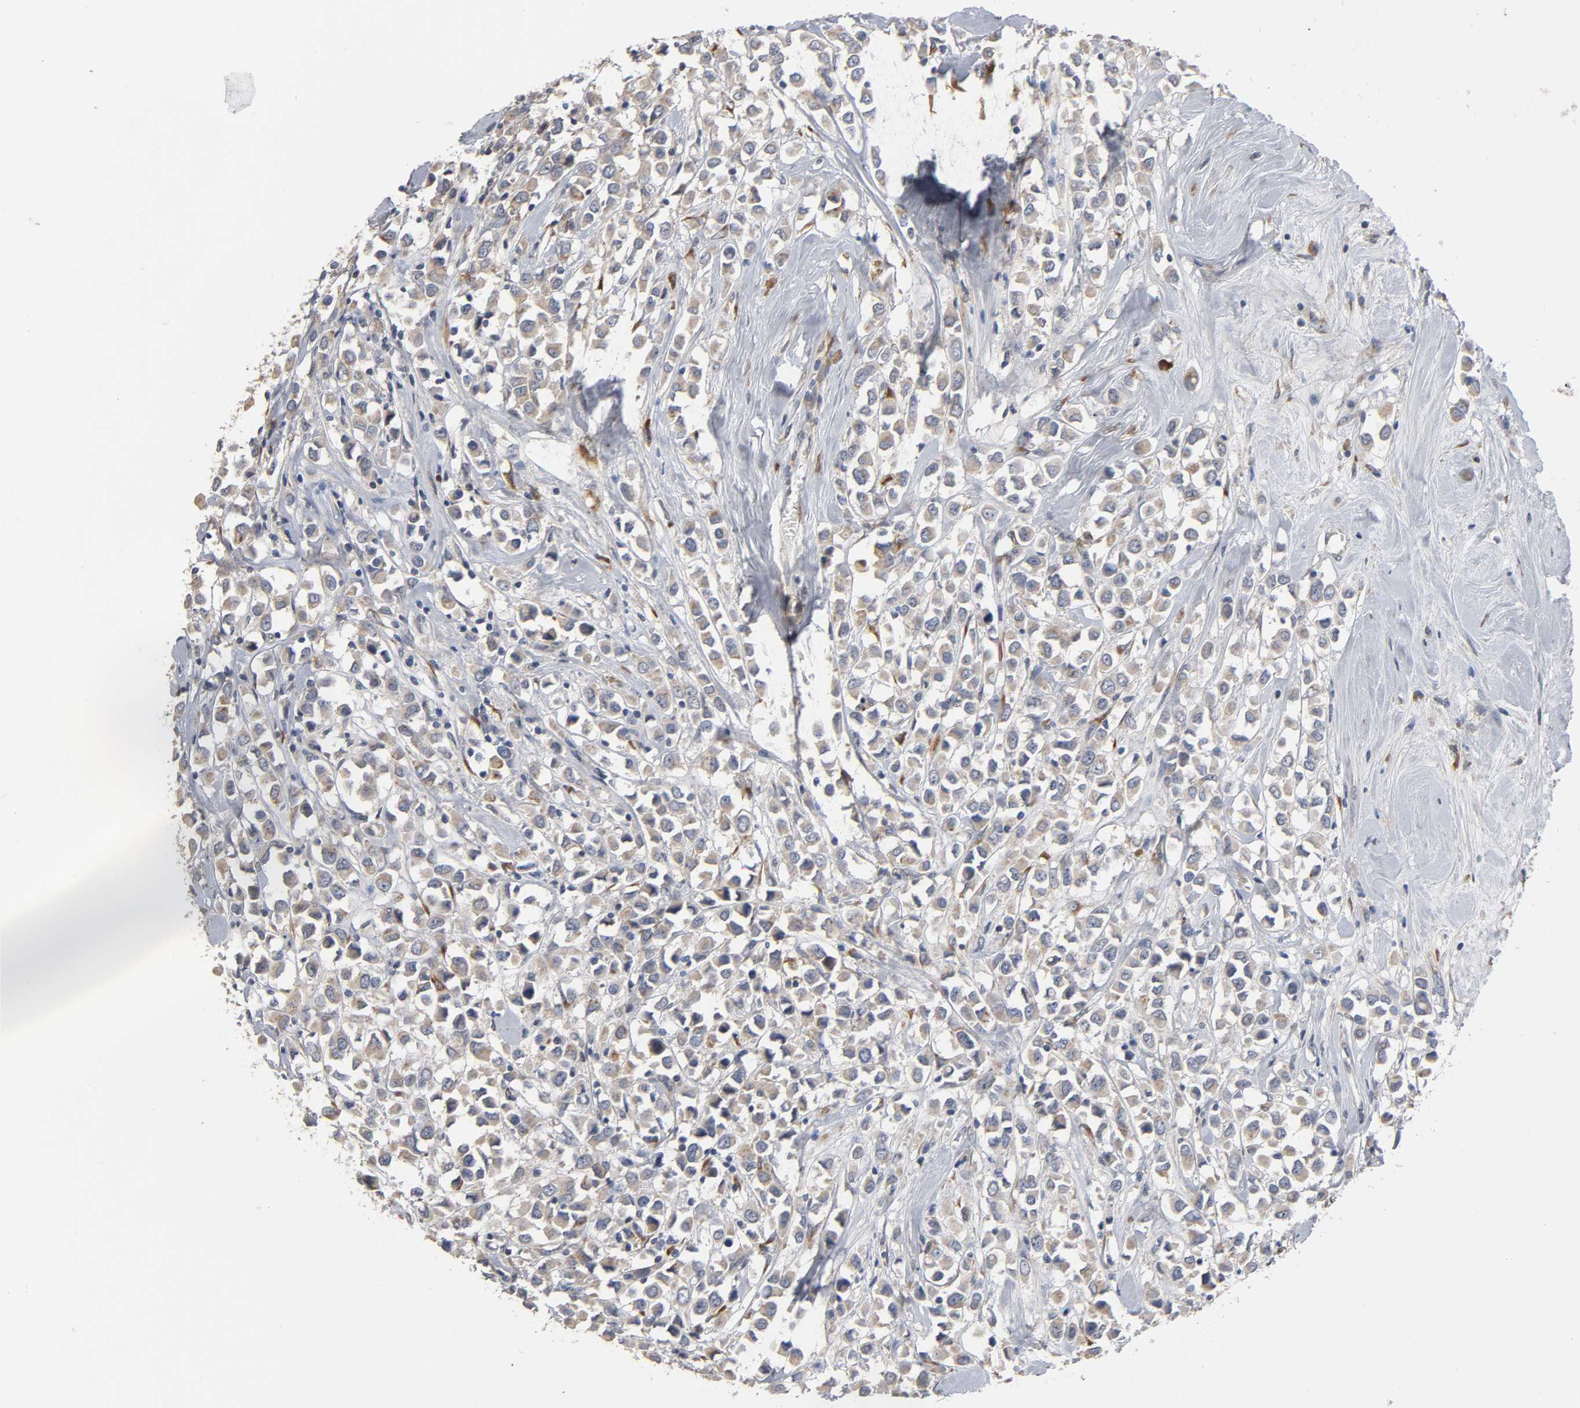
{"staining": {"intensity": "weak", "quantity": ">75%", "location": "cytoplasmic/membranous"}, "tissue": "breast cancer", "cell_type": "Tumor cells", "image_type": "cancer", "snomed": [{"axis": "morphology", "description": "Duct carcinoma"}, {"axis": "topography", "description": "Breast"}], "caption": "A brown stain labels weak cytoplasmic/membranous staining of a protein in breast cancer tumor cells.", "gene": "HDLBP", "patient": {"sex": "female", "age": 61}}